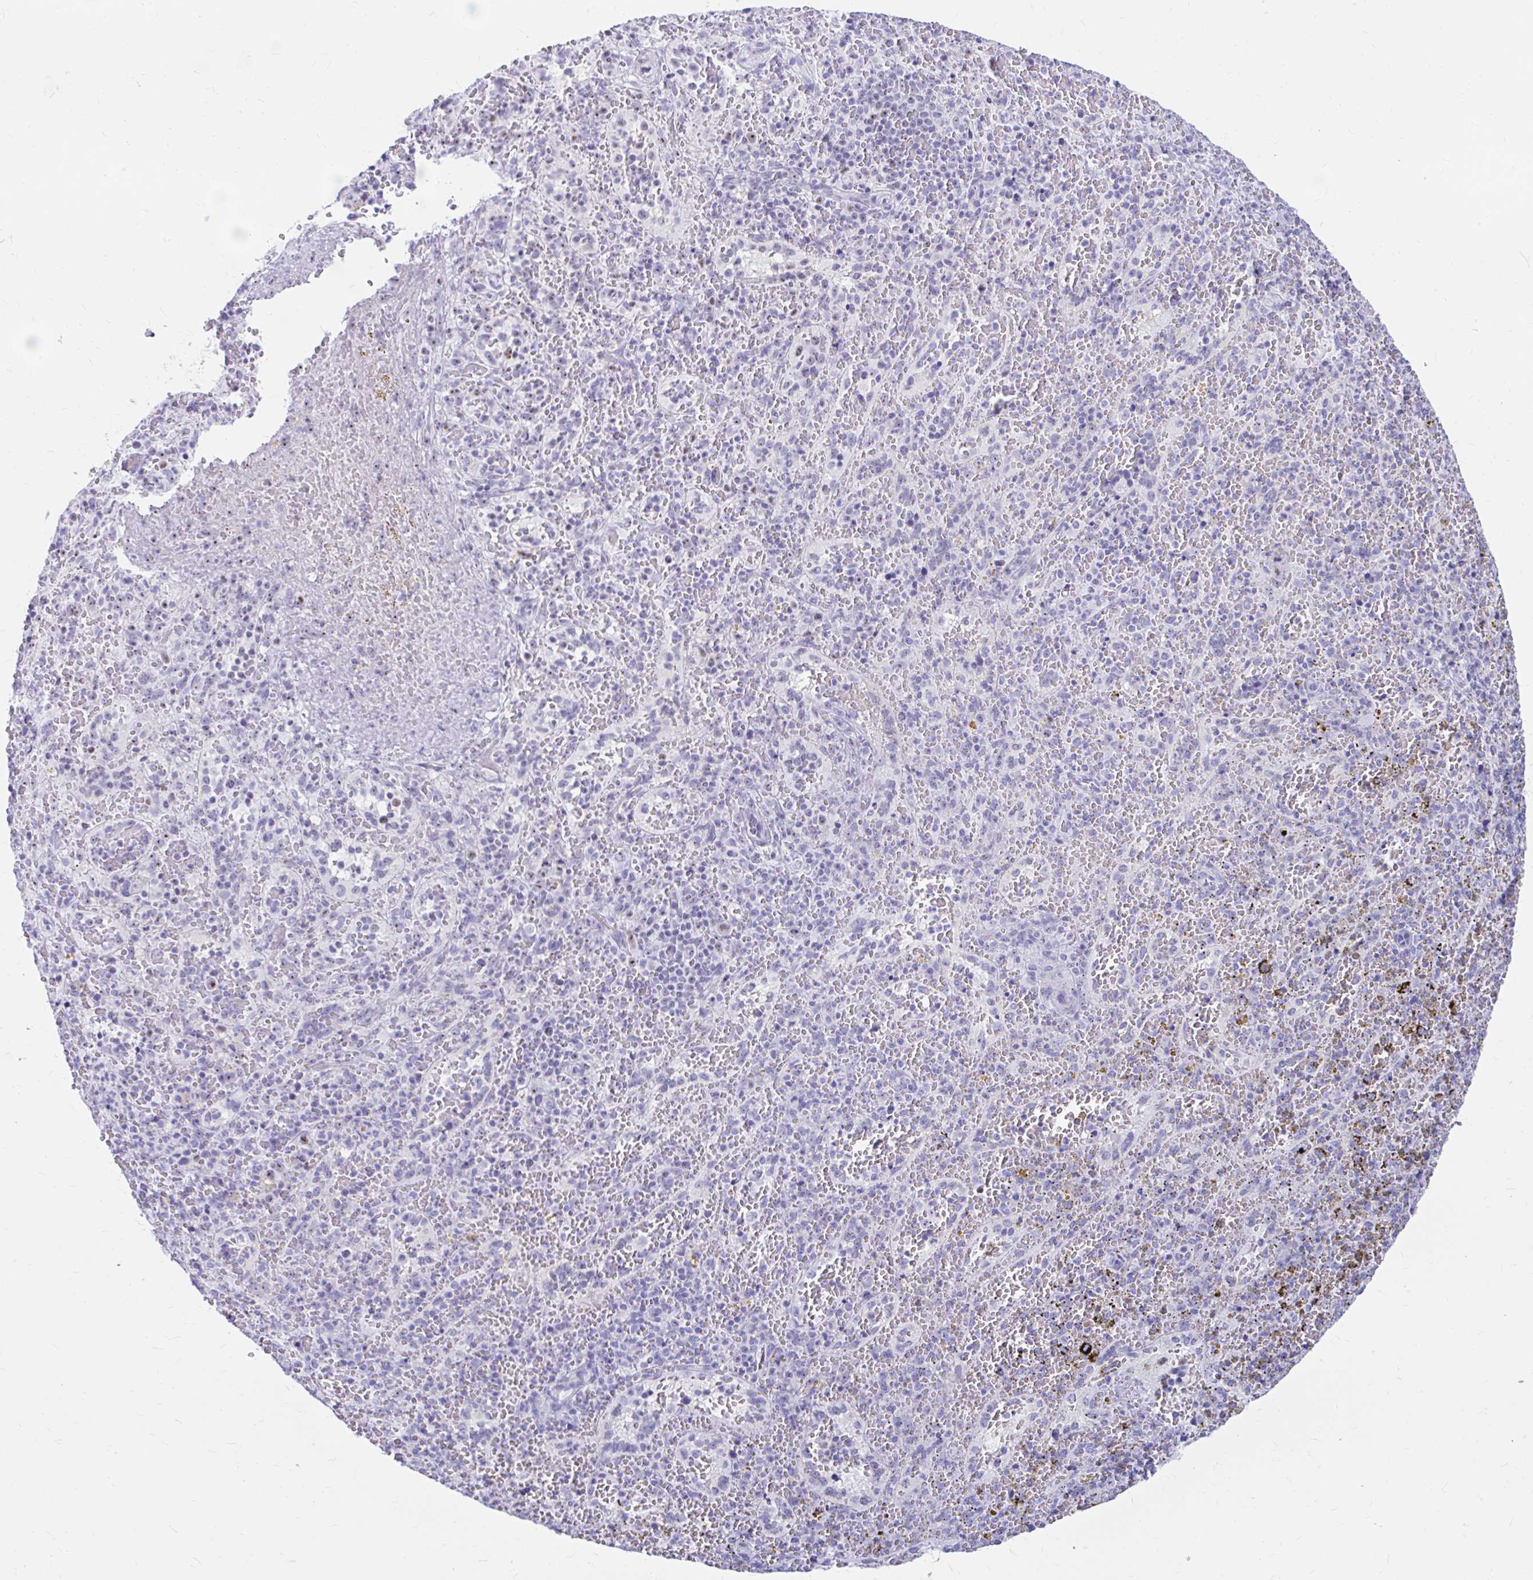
{"staining": {"intensity": "negative", "quantity": "none", "location": "none"}, "tissue": "spleen", "cell_type": "Cells in red pulp", "image_type": "normal", "snomed": [{"axis": "morphology", "description": "Normal tissue, NOS"}, {"axis": "topography", "description": "Spleen"}], "caption": "Immunohistochemistry histopathology image of unremarkable spleen: spleen stained with DAB (3,3'-diaminobenzidine) reveals no significant protein staining in cells in red pulp. The staining was performed using DAB (3,3'-diaminobenzidine) to visualize the protein expression in brown, while the nuclei were stained in blue with hematoxylin (Magnification: 20x).", "gene": "FTSJ3", "patient": {"sex": "female", "age": 50}}